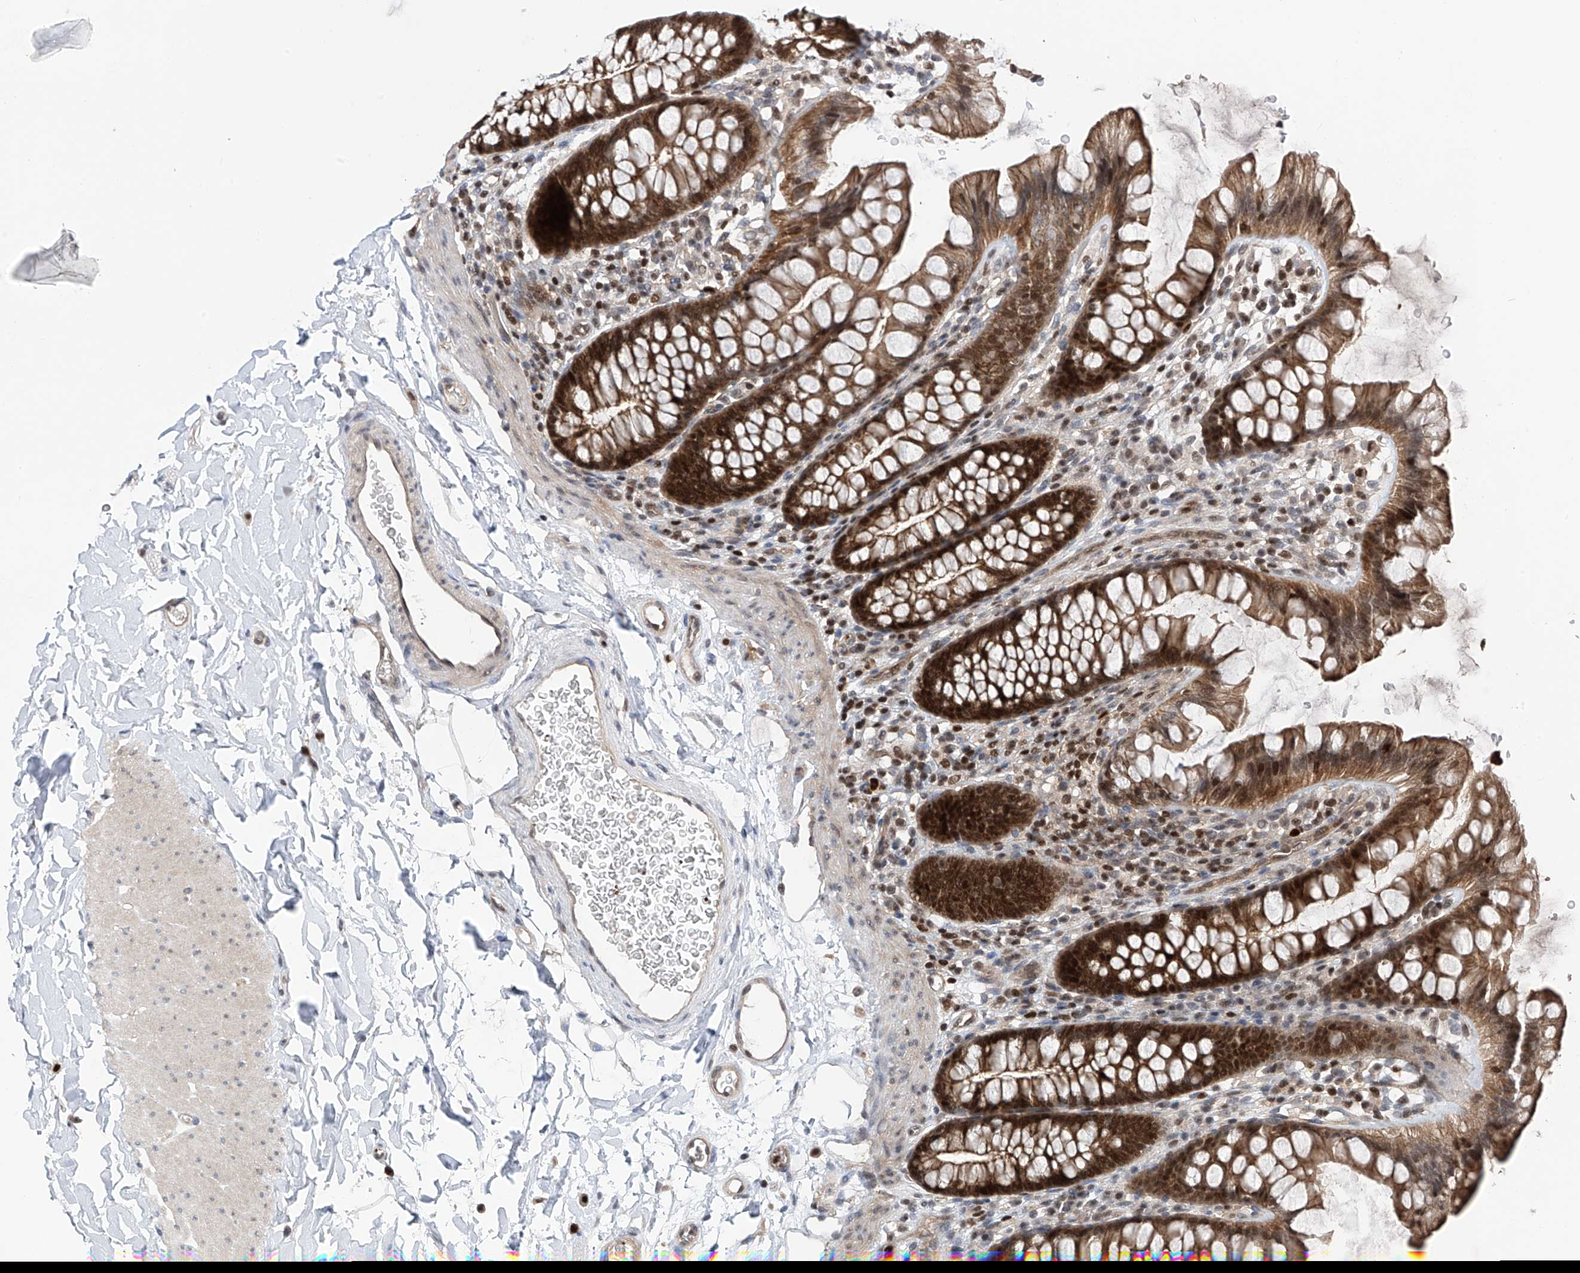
{"staining": {"intensity": "moderate", "quantity": ">75%", "location": "cytoplasmic/membranous,nuclear"}, "tissue": "colon", "cell_type": "Endothelial cells", "image_type": "normal", "snomed": [{"axis": "morphology", "description": "Normal tissue, NOS"}, {"axis": "topography", "description": "Colon"}], "caption": "The histopathology image demonstrates immunohistochemical staining of normal colon. There is moderate cytoplasmic/membranous,nuclear staining is identified in about >75% of endothelial cells. The staining was performed using DAB to visualize the protein expression in brown, while the nuclei were stained in blue with hematoxylin (Magnification: 20x).", "gene": "DNAJC9", "patient": {"sex": "female", "age": 62}}